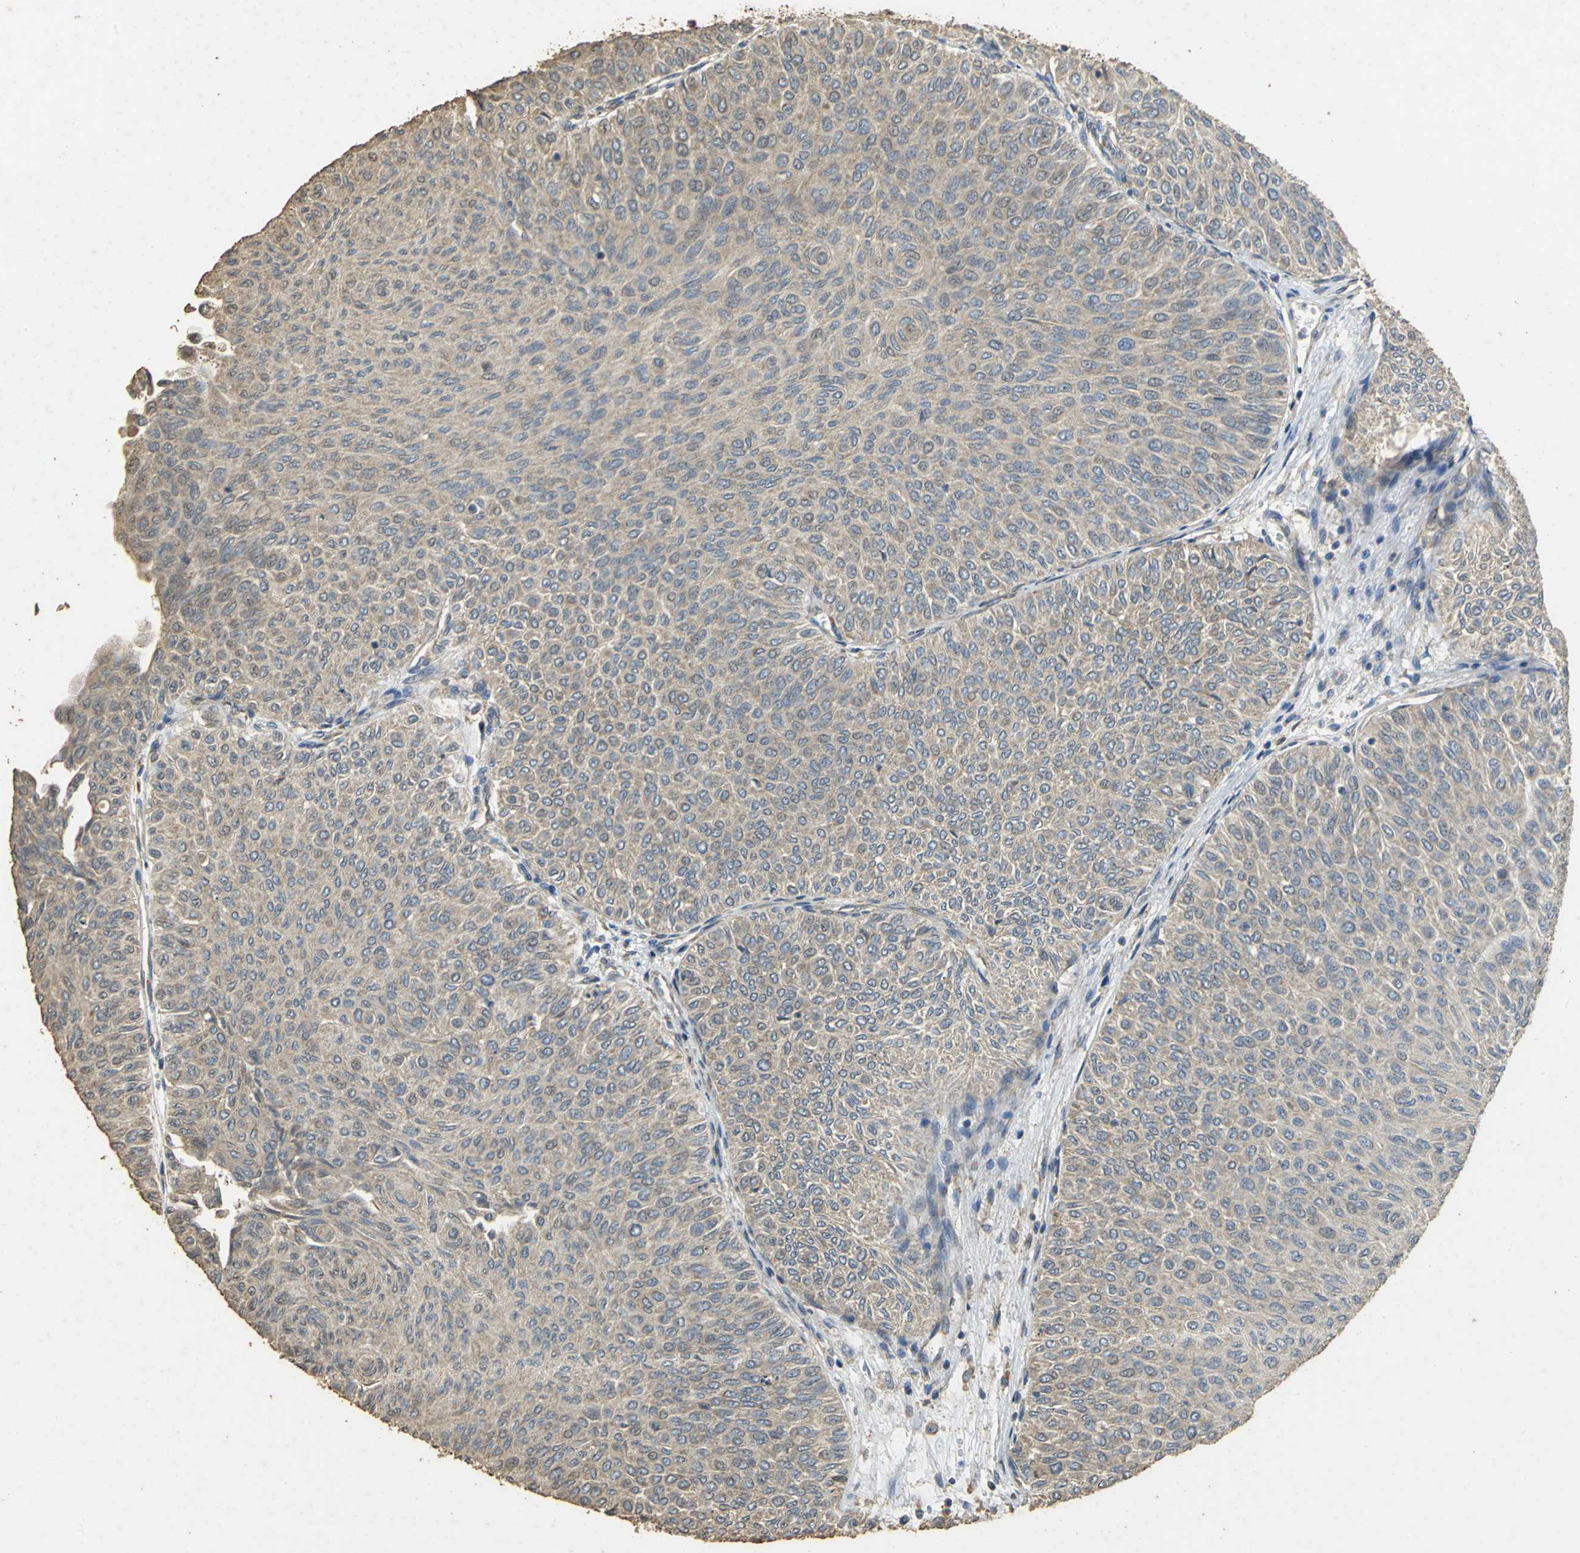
{"staining": {"intensity": "weak", "quantity": ">75%", "location": "cytoplasmic/membranous"}, "tissue": "urothelial cancer", "cell_type": "Tumor cells", "image_type": "cancer", "snomed": [{"axis": "morphology", "description": "Urothelial carcinoma, Low grade"}, {"axis": "topography", "description": "Urinary bladder"}], "caption": "Urothelial carcinoma (low-grade) was stained to show a protein in brown. There is low levels of weak cytoplasmic/membranous positivity in about >75% of tumor cells. (DAB (3,3'-diaminobenzidine) IHC with brightfield microscopy, high magnification).", "gene": "ACSL4", "patient": {"sex": "male", "age": 78}}